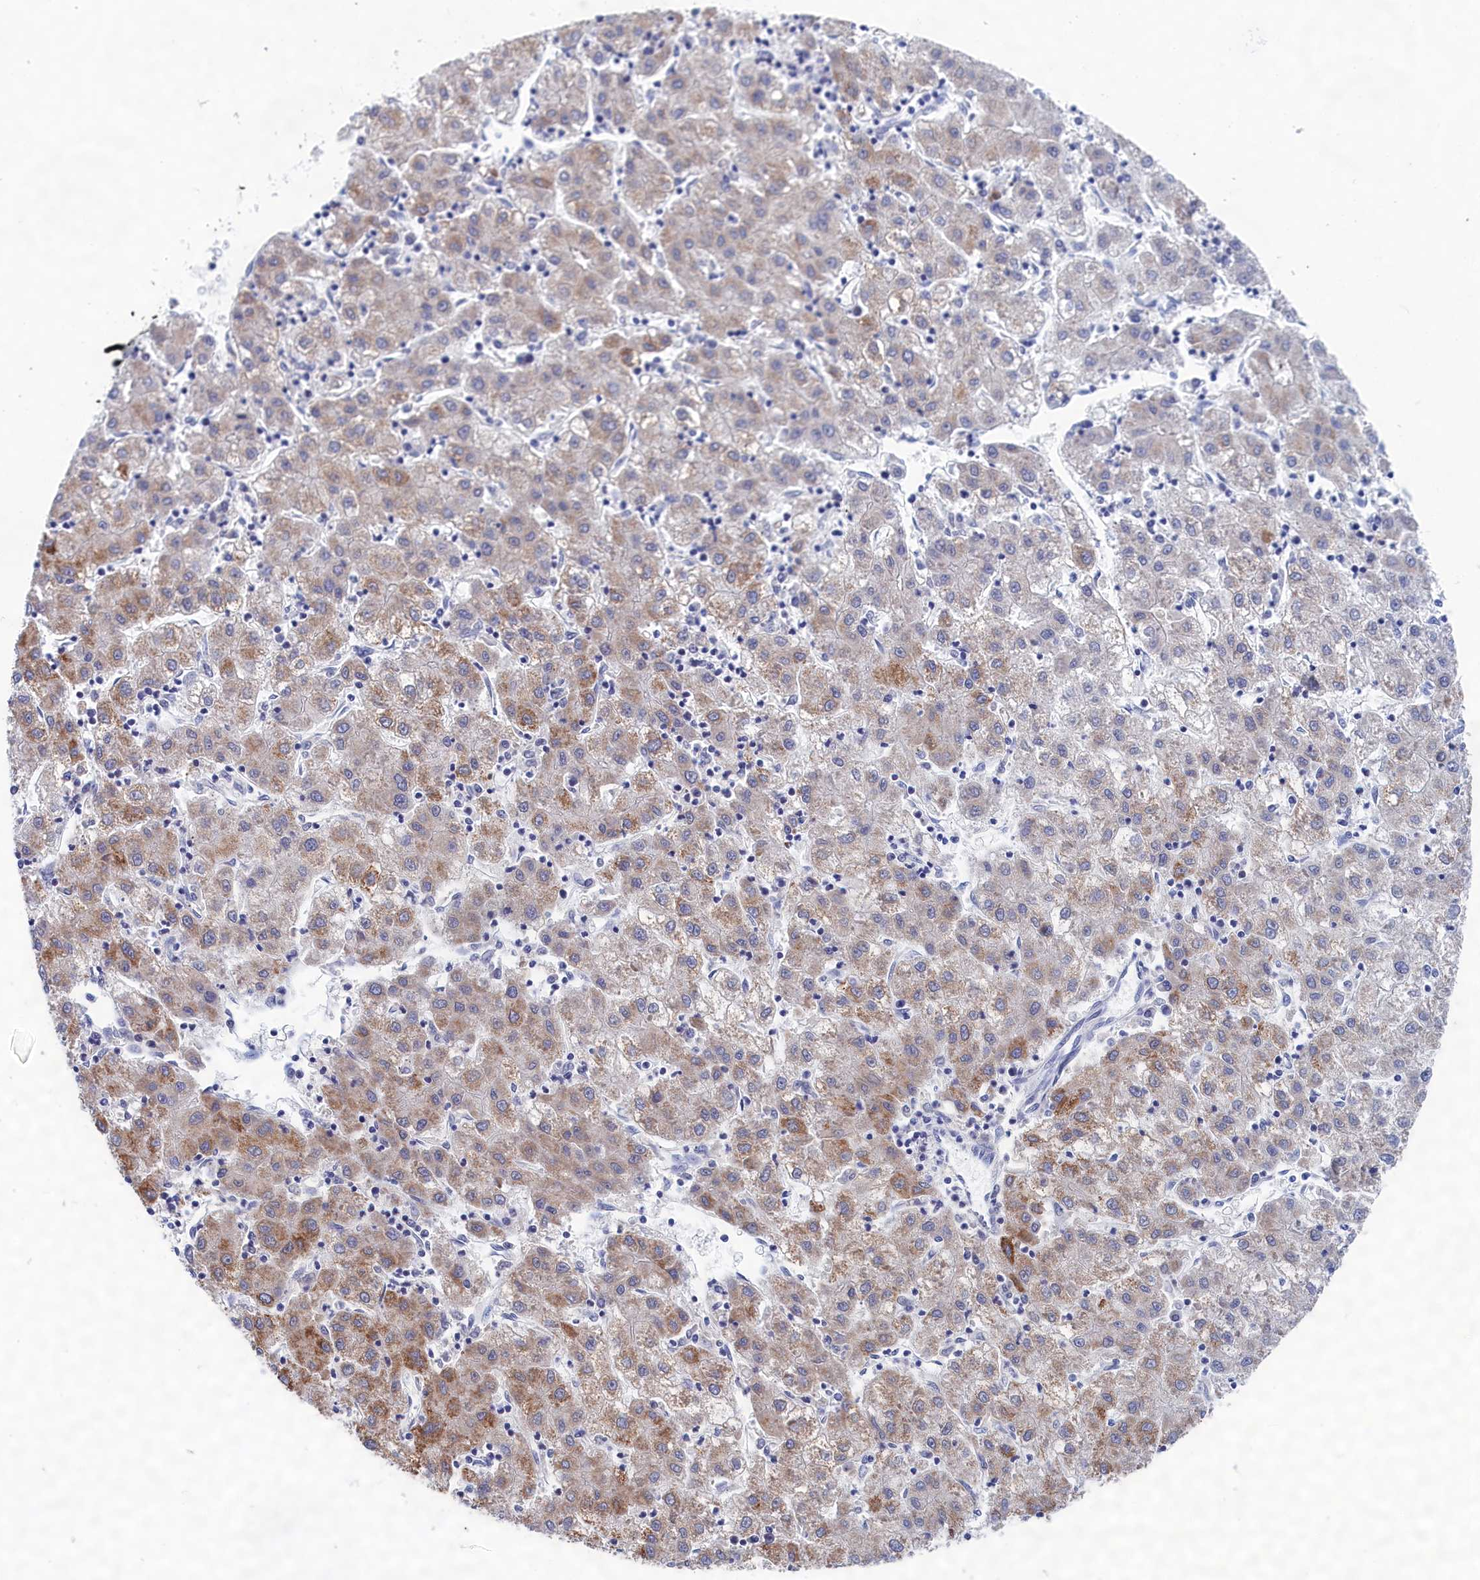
{"staining": {"intensity": "moderate", "quantity": "<25%", "location": "cytoplasmic/membranous"}, "tissue": "liver cancer", "cell_type": "Tumor cells", "image_type": "cancer", "snomed": [{"axis": "morphology", "description": "Carcinoma, Hepatocellular, NOS"}, {"axis": "topography", "description": "Liver"}], "caption": "Human liver cancer (hepatocellular carcinoma) stained with a protein marker exhibits moderate staining in tumor cells.", "gene": "PGP", "patient": {"sex": "male", "age": 72}}